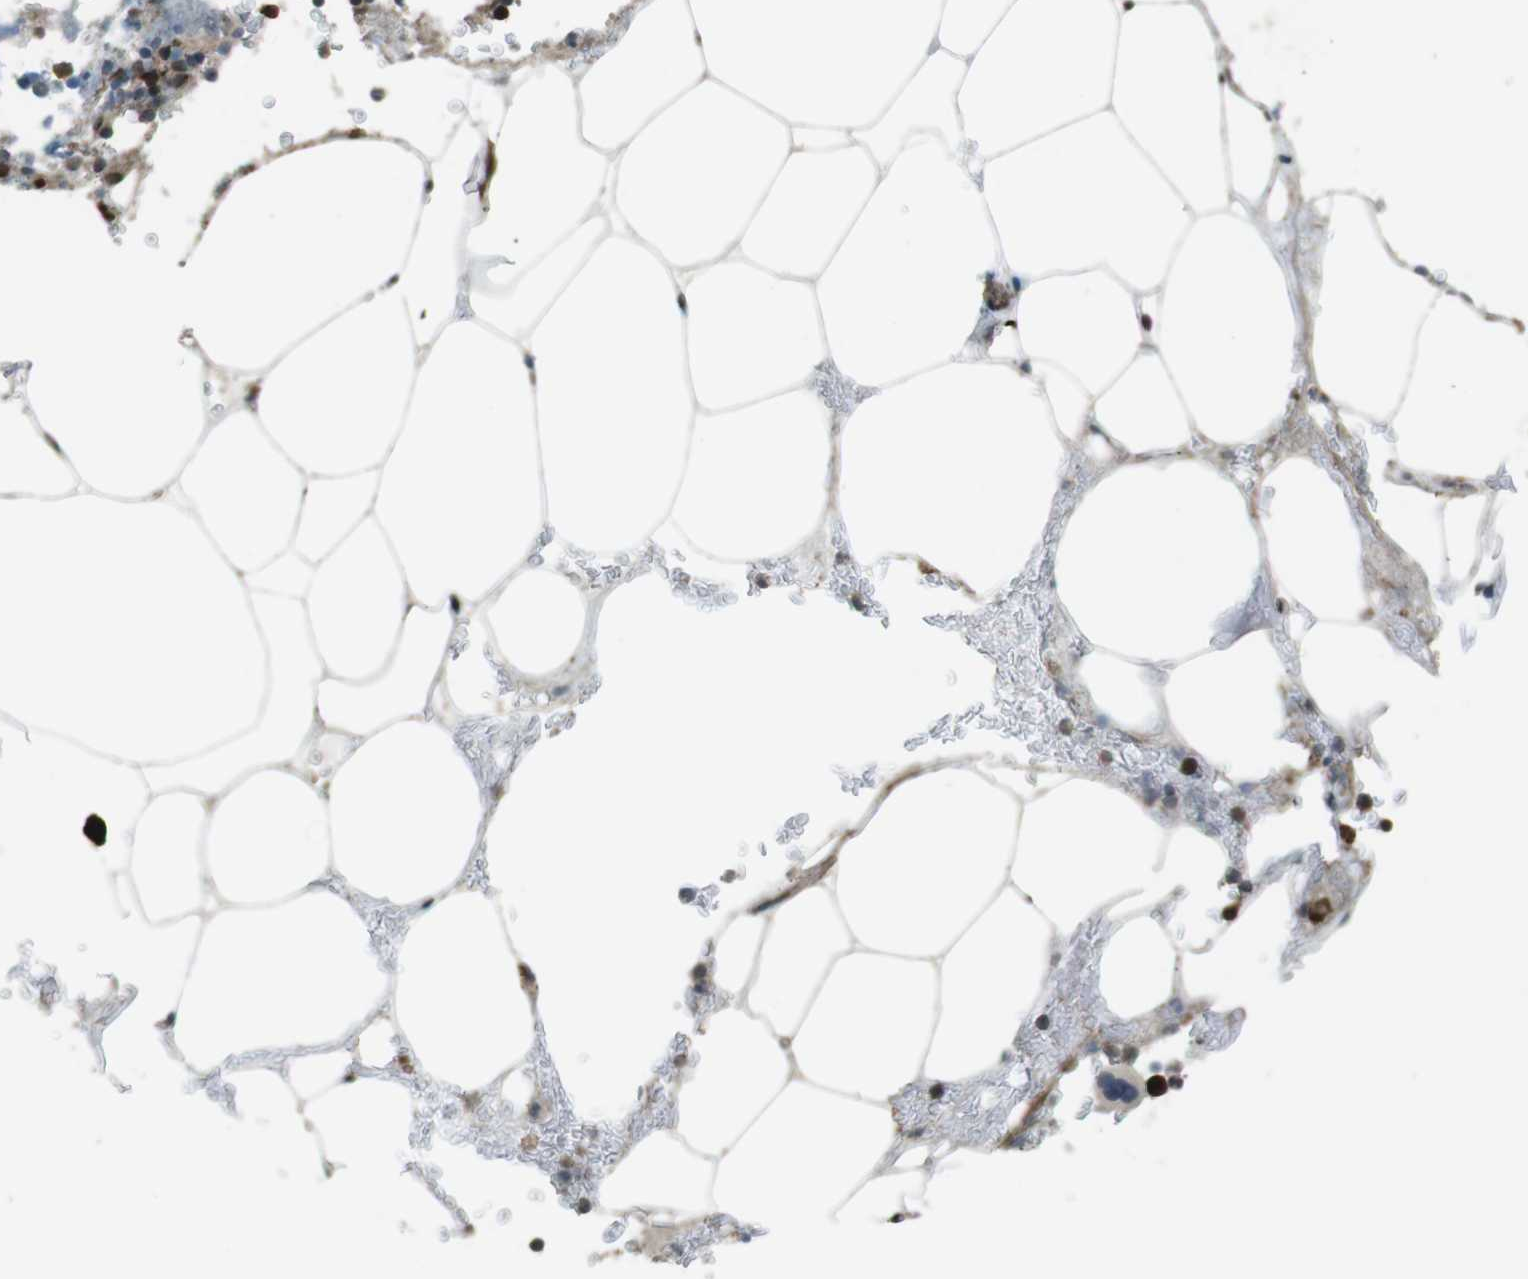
{"staining": {"intensity": "strong", "quantity": "<25%", "location": "cytoplasmic/membranous,nuclear"}, "tissue": "bone marrow", "cell_type": "Hematopoietic cells", "image_type": "normal", "snomed": [{"axis": "morphology", "description": "Normal tissue, NOS"}, {"axis": "topography", "description": "Bone marrow"}], "caption": "Hematopoietic cells demonstrate medium levels of strong cytoplasmic/membranous,nuclear expression in approximately <25% of cells in unremarkable bone marrow.", "gene": "ZNF330", "patient": {"sex": "male"}}